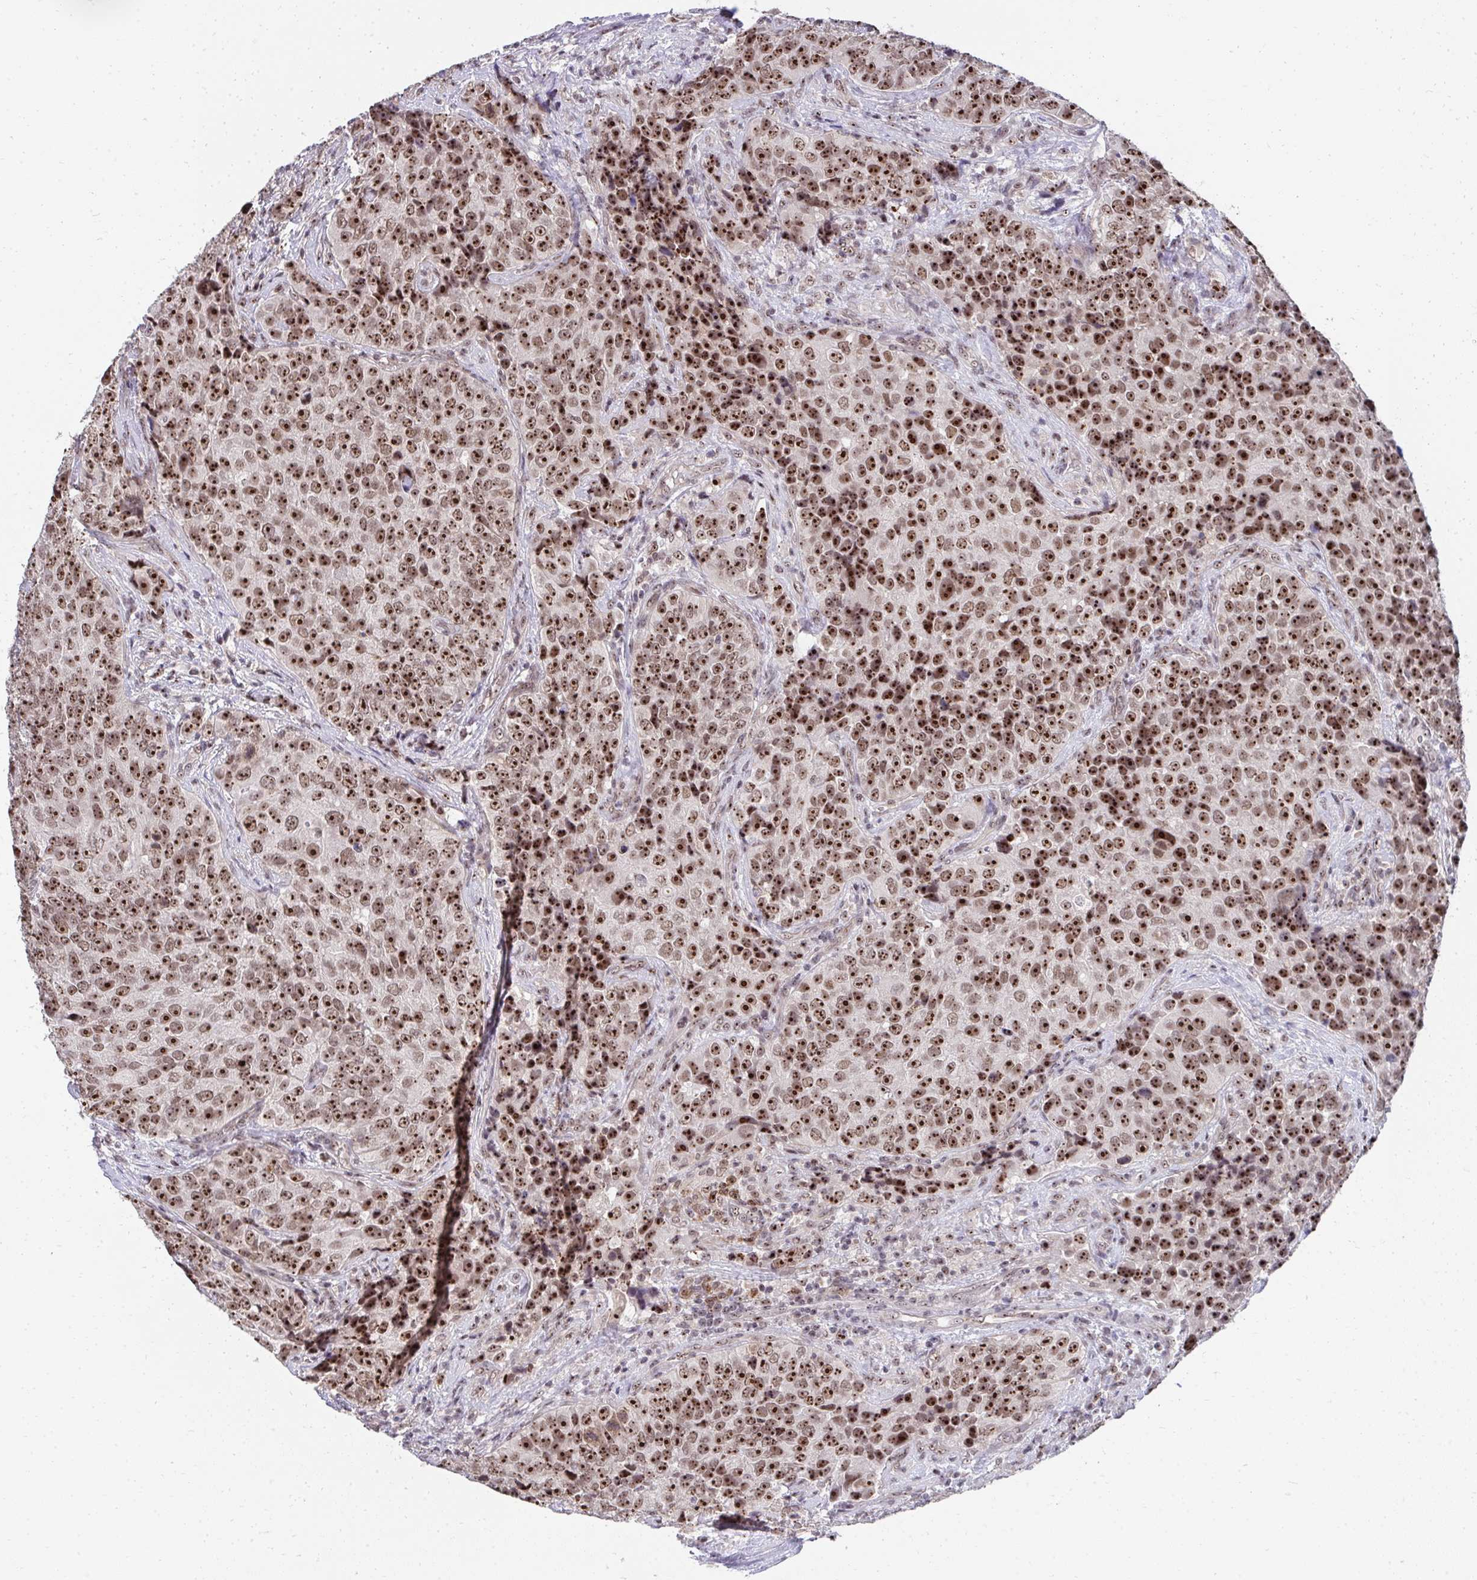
{"staining": {"intensity": "strong", "quantity": ">75%", "location": "nuclear"}, "tissue": "urothelial cancer", "cell_type": "Tumor cells", "image_type": "cancer", "snomed": [{"axis": "morphology", "description": "Urothelial carcinoma, NOS"}, {"axis": "topography", "description": "Urinary bladder"}], "caption": "Brown immunohistochemical staining in transitional cell carcinoma demonstrates strong nuclear staining in about >75% of tumor cells.", "gene": "HIRA", "patient": {"sex": "male", "age": 52}}